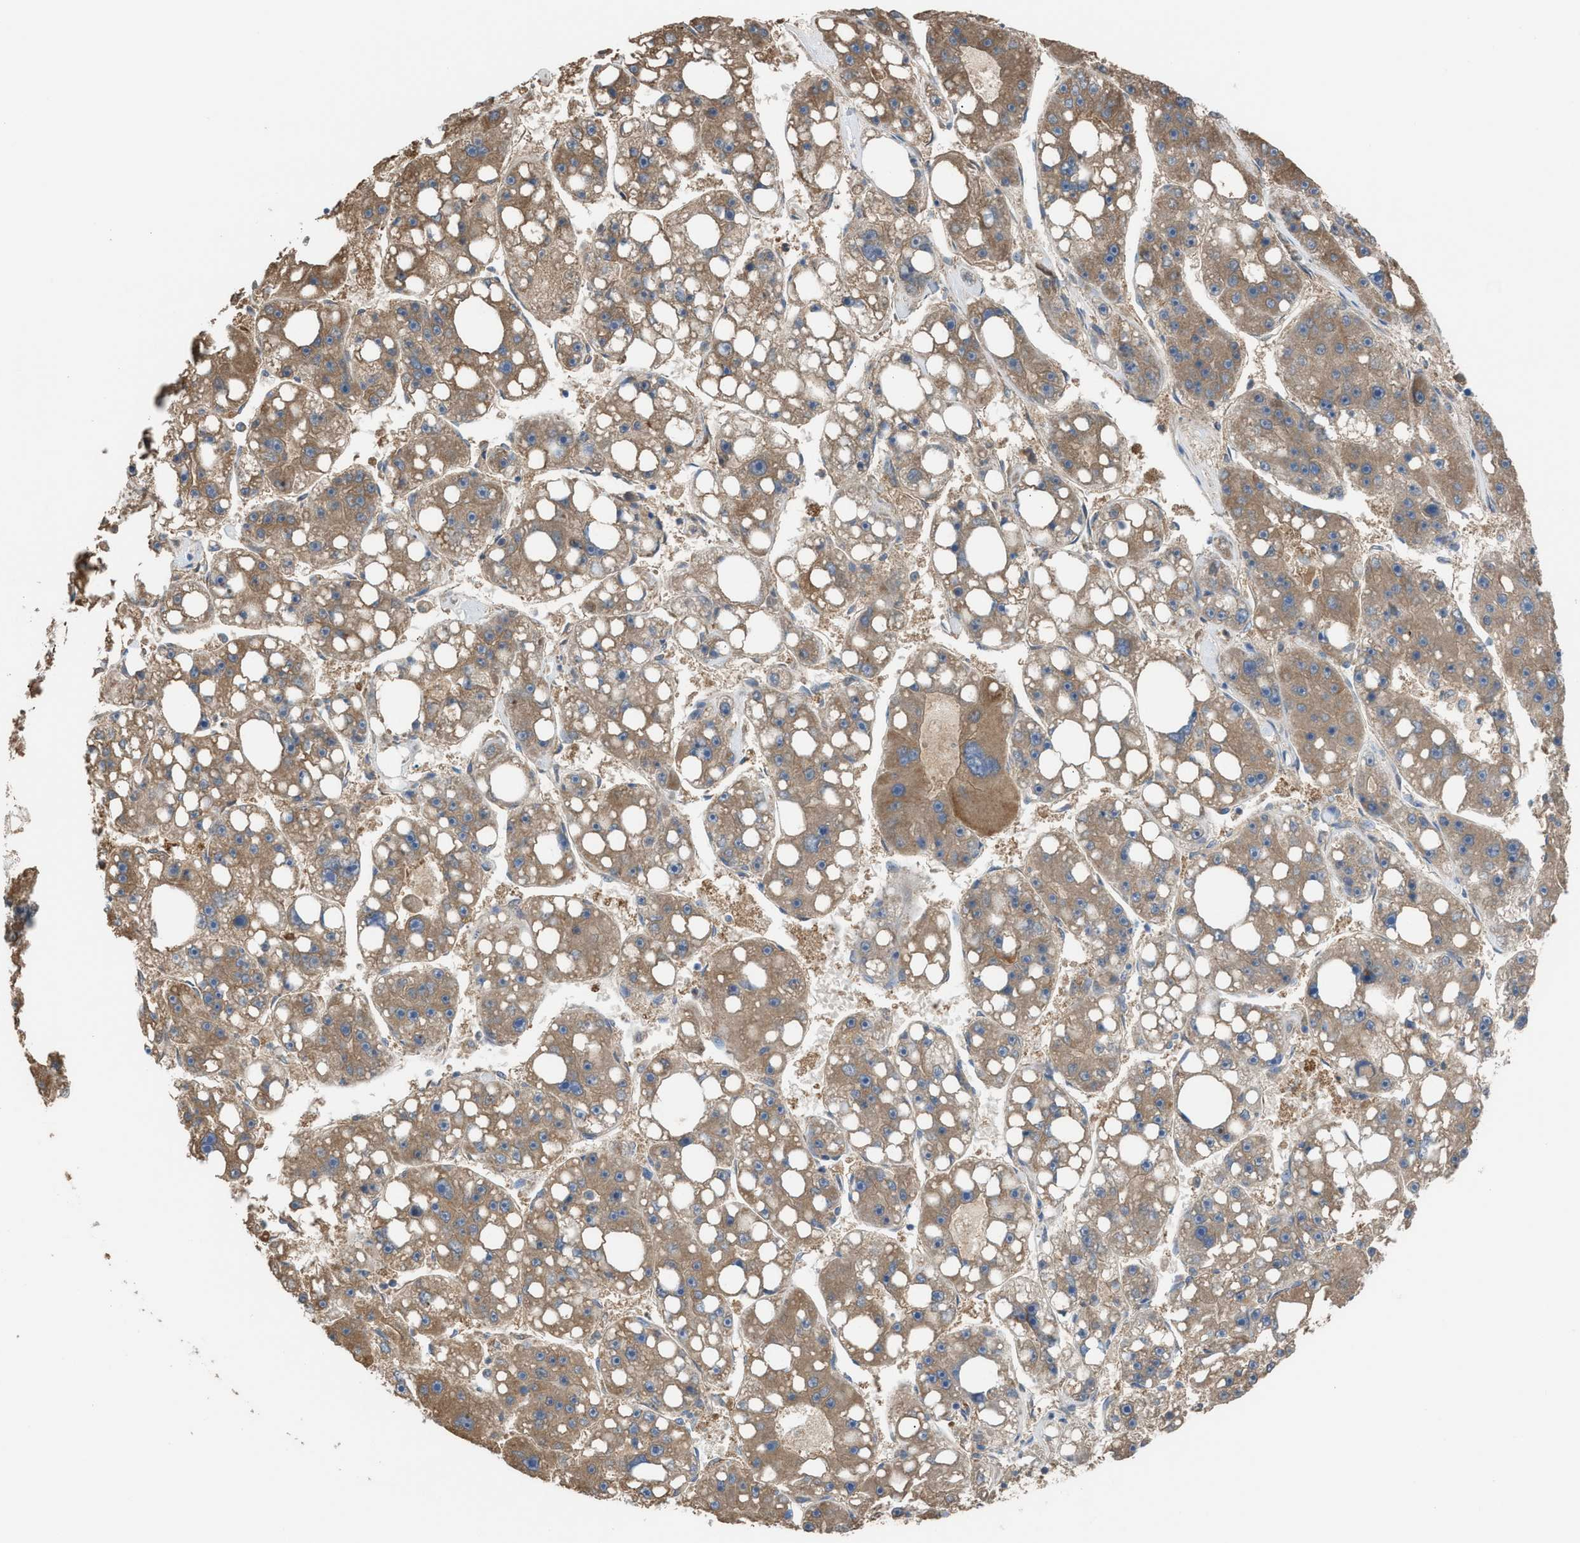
{"staining": {"intensity": "moderate", "quantity": ">75%", "location": "cytoplasmic/membranous"}, "tissue": "liver cancer", "cell_type": "Tumor cells", "image_type": "cancer", "snomed": [{"axis": "morphology", "description": "Carcinoma, Hepatocellular, NOS"}, {"axis": "topography", "description": "Liver"}], "caption": "This is a micrograph of IHC staining of liver cancer, which shows moderate positivity in the cytoplasmic/membranous of tumor cells.", "gene": "NQO2", "patient": {"sex": "female", "age": 61}}